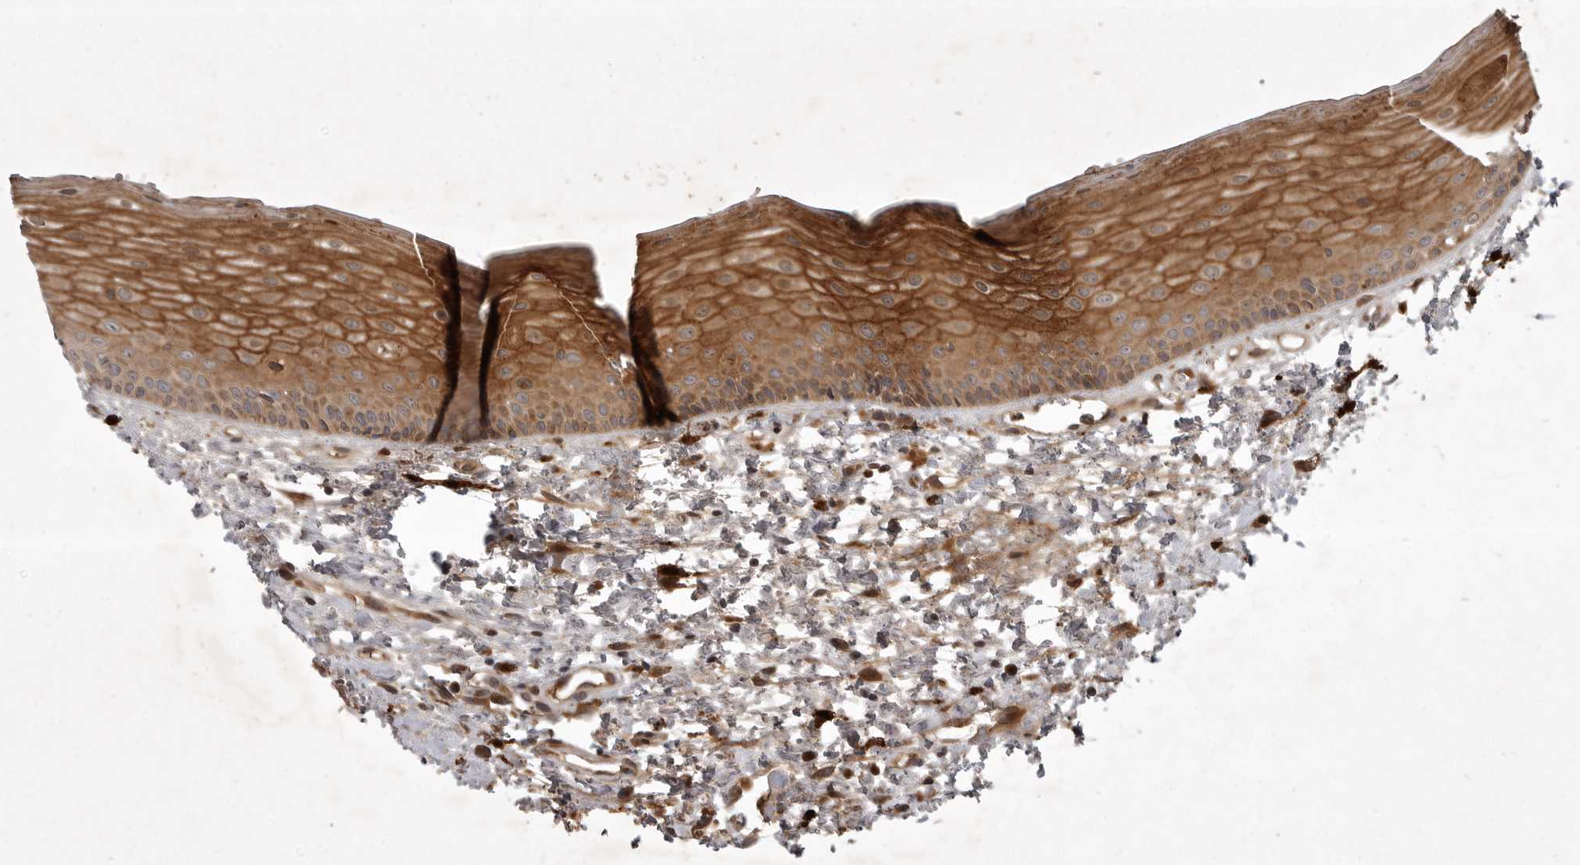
{"staining": {"intensity": "moderate", "quantity": ">75%", "location": "cytoplasmic/membranous"}, "tissue": "oral mucosa", "cell_type": "Squamous epithelial cells", "image_type": "normal", "snomed": [{"axis": "morphology", "description": "Normal tissue, NOS"}, {"axis": "topography", "description": "Oral tissue"}], "caption": "Protein staining displays moderate cytoplasmic/membranous positivity in approximately >75% of squamous epithelial cells in benign oral mucosa. (Stains: DAB (3,3'-diaminobenzidine) in brown, nuclei in blue, Microscopy: brightfield microscopy at high magnification).", "gene": "GPR31", "patient": {"sex": "female", "age": 76}}